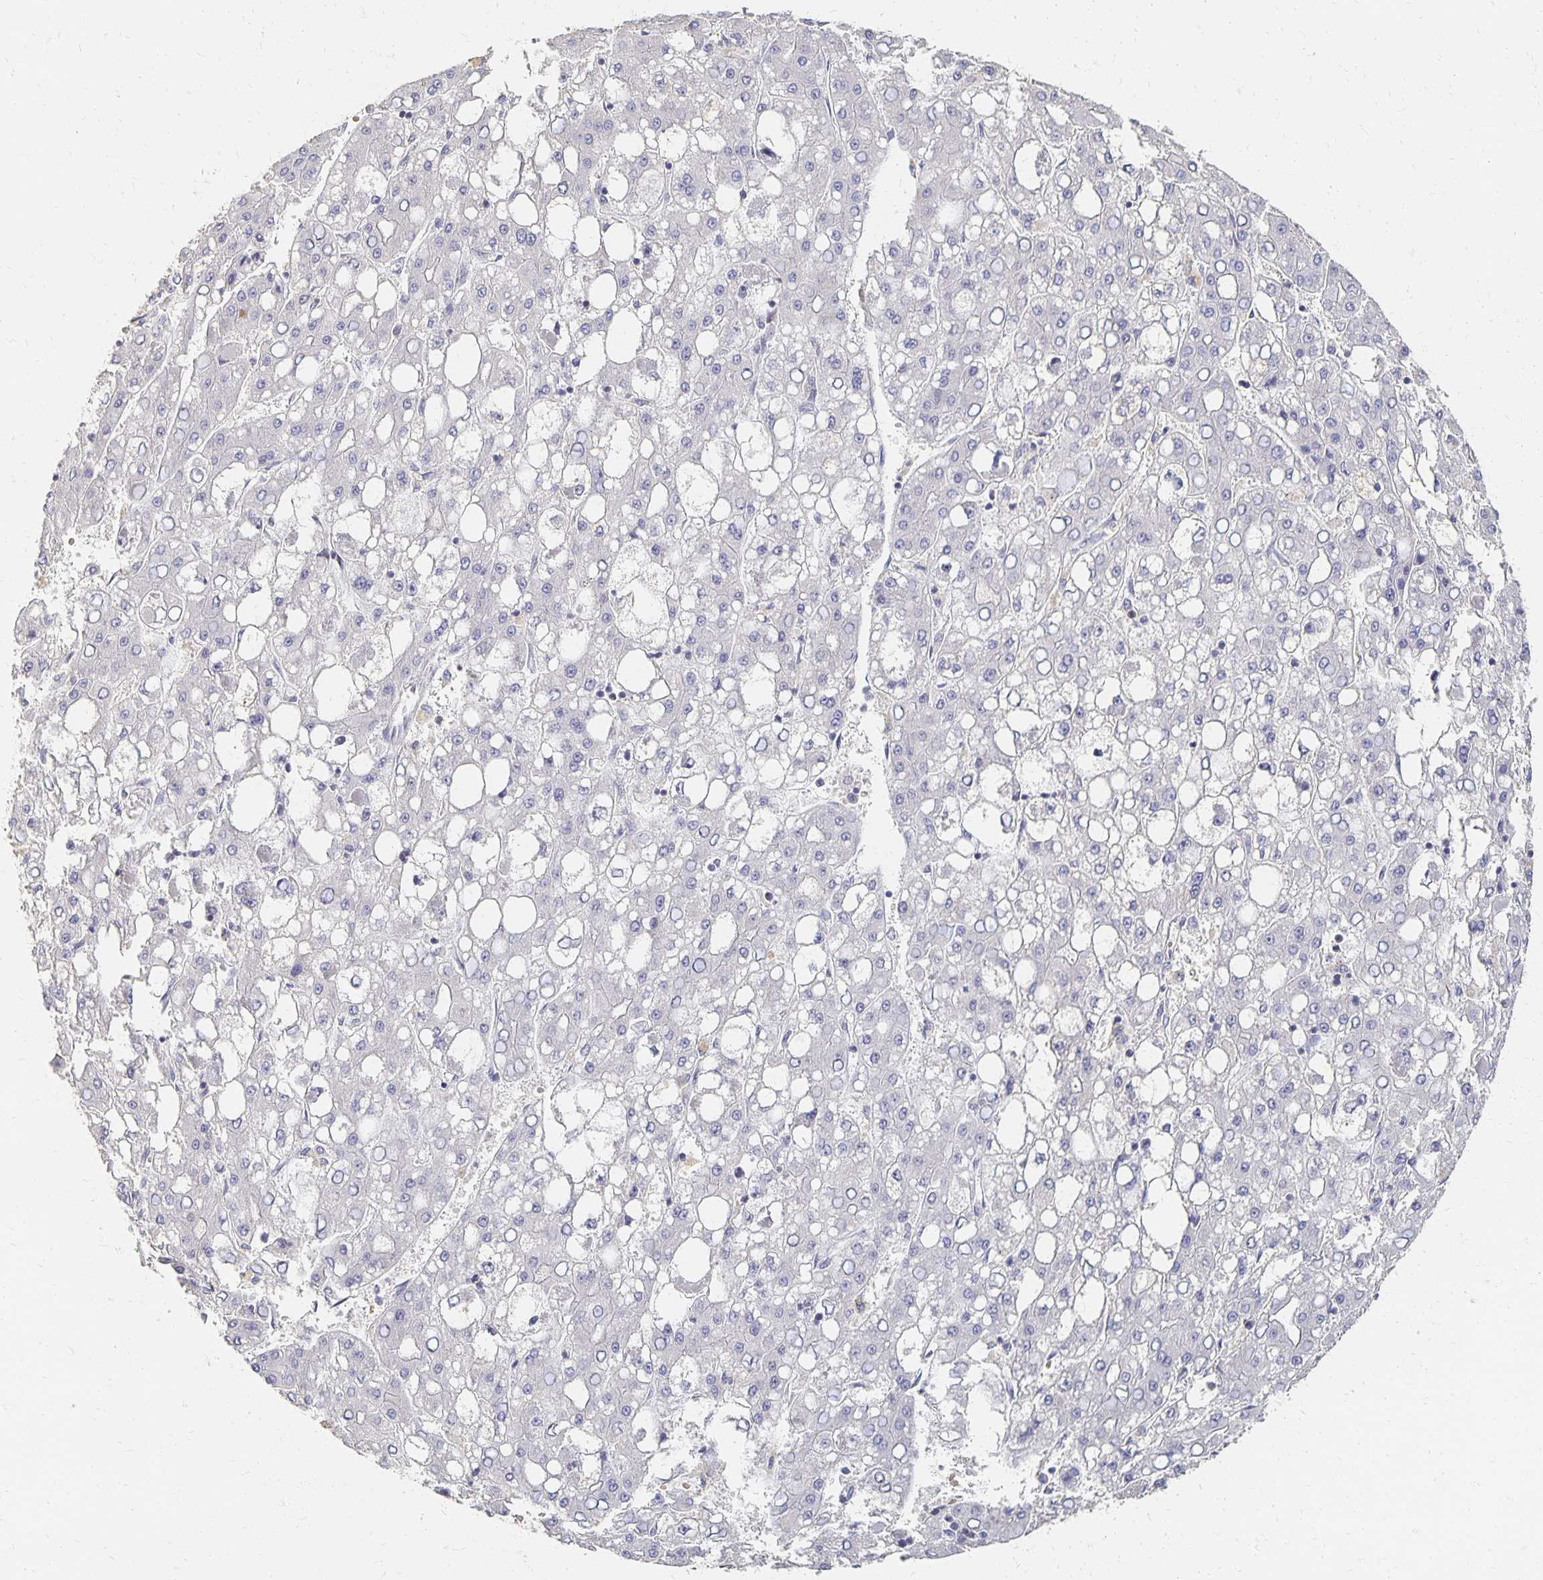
{"staining": {"intensity": "negative", "quantity": "none", "location": "none"}, "tissue": "liver cancer", "cell_type": "Tumor cells", "image_type": "cancer", "snomed": [{"axis": "morphology", "description": "Carcinoma, Hepatocellular, NOS"}, {"axis": "topography", "description": "Liver"}], "caption": "Tumor cells show no significant protein positivity in liver hepatocellular carcinoma.", "gene": "CST6", "patient": {"sex": "male", "age": 65}}